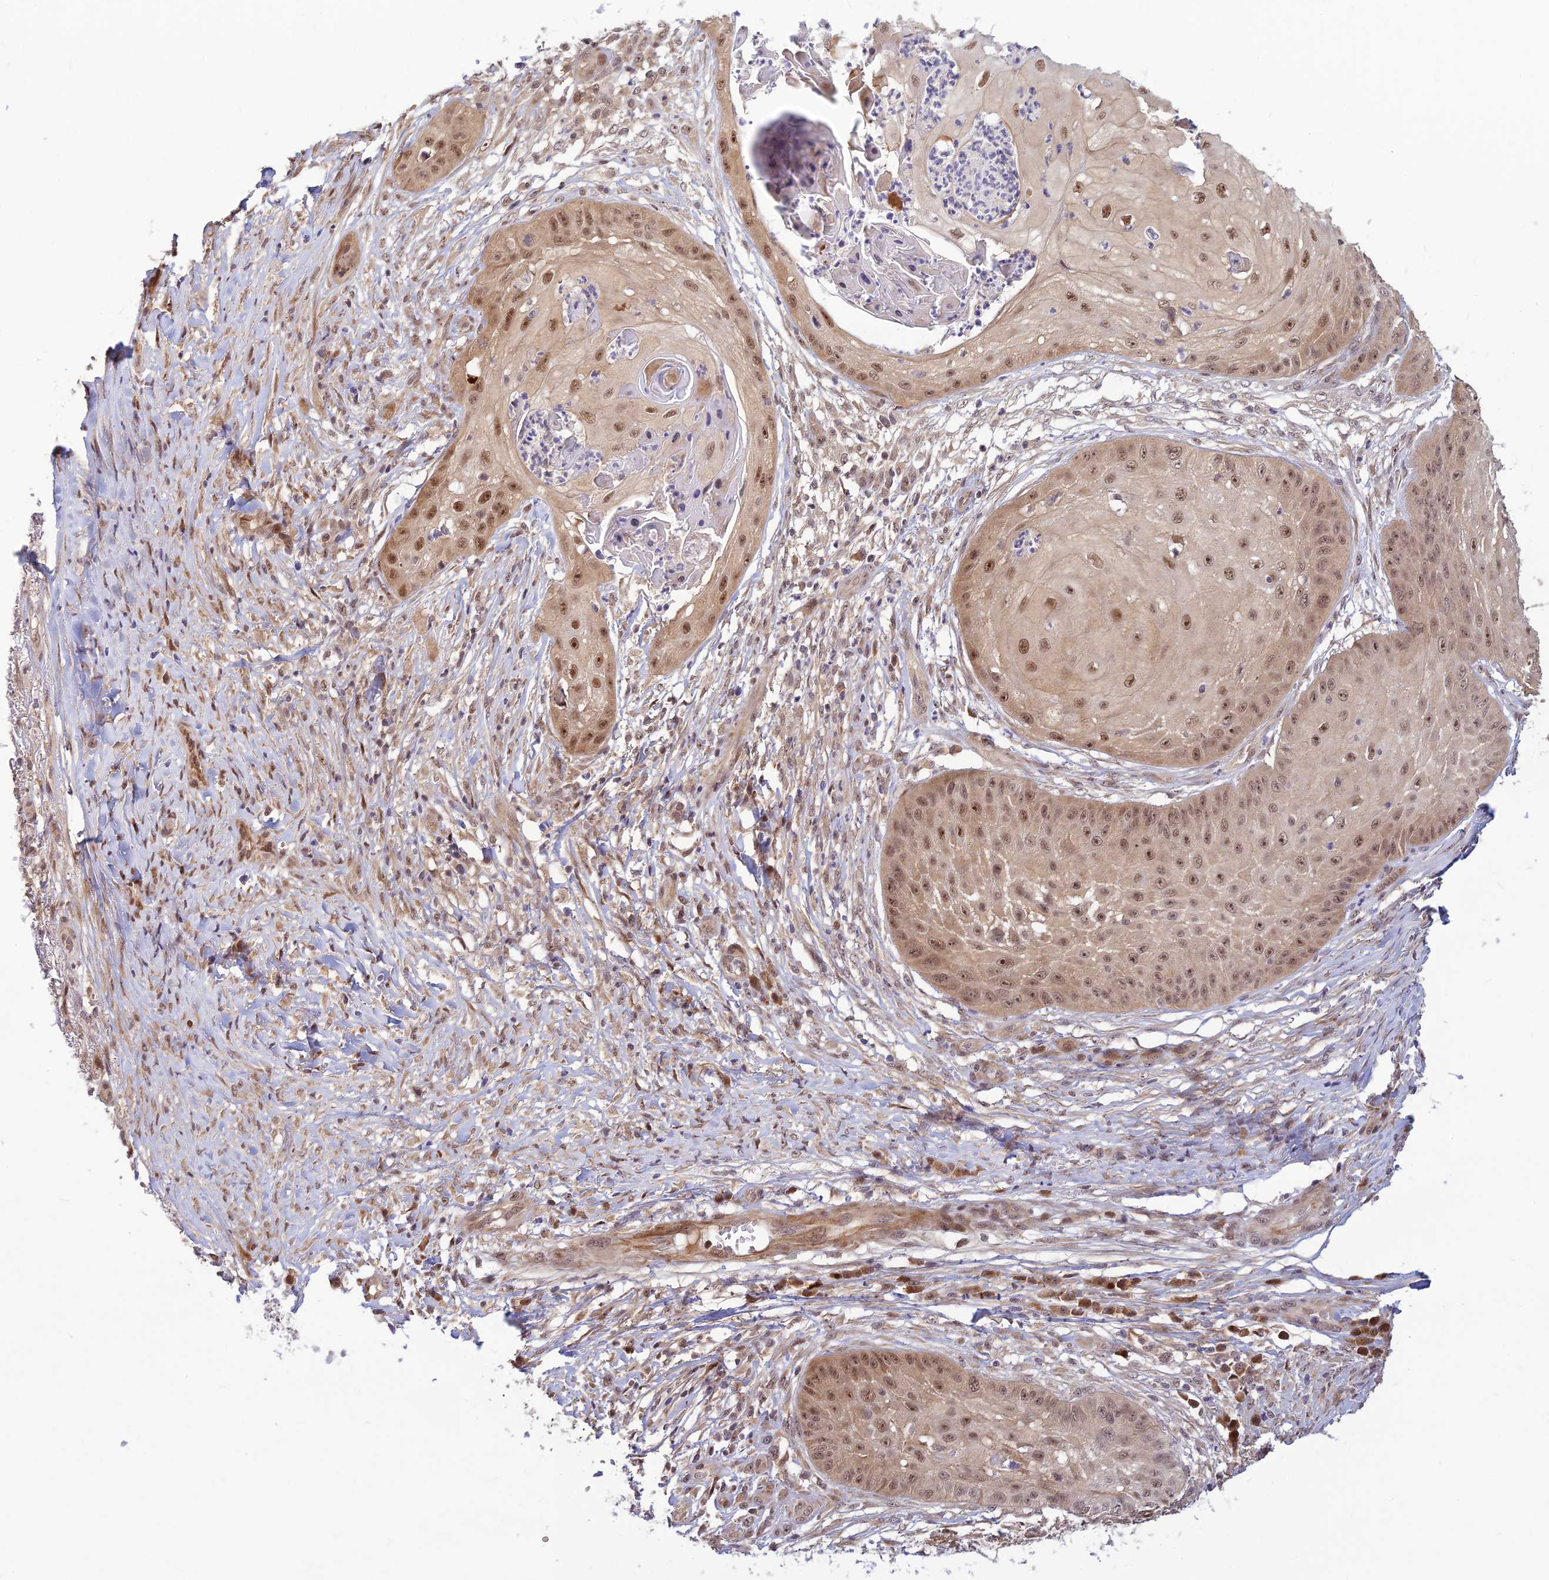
{"staining": {"intensity": "moderate", "quantity": ">75%", "location": "nuclear"}, "tissue": "skin cancer", "cell_type": "Tumor cells", "image_type": "cancer", "snomed": [{"axis": "morphology", "description": "Squamous cell carcinoma, NOS"}, {"axis": "topography", "description": "Skin"}], "caption": "Protein positivity by IHC shows moderate nuclear staining in about >75% of tumor cells in skin squamous cell carcinoma.", "gene": "ASPDH", "patient": {"sex": "male", "age": 70}}